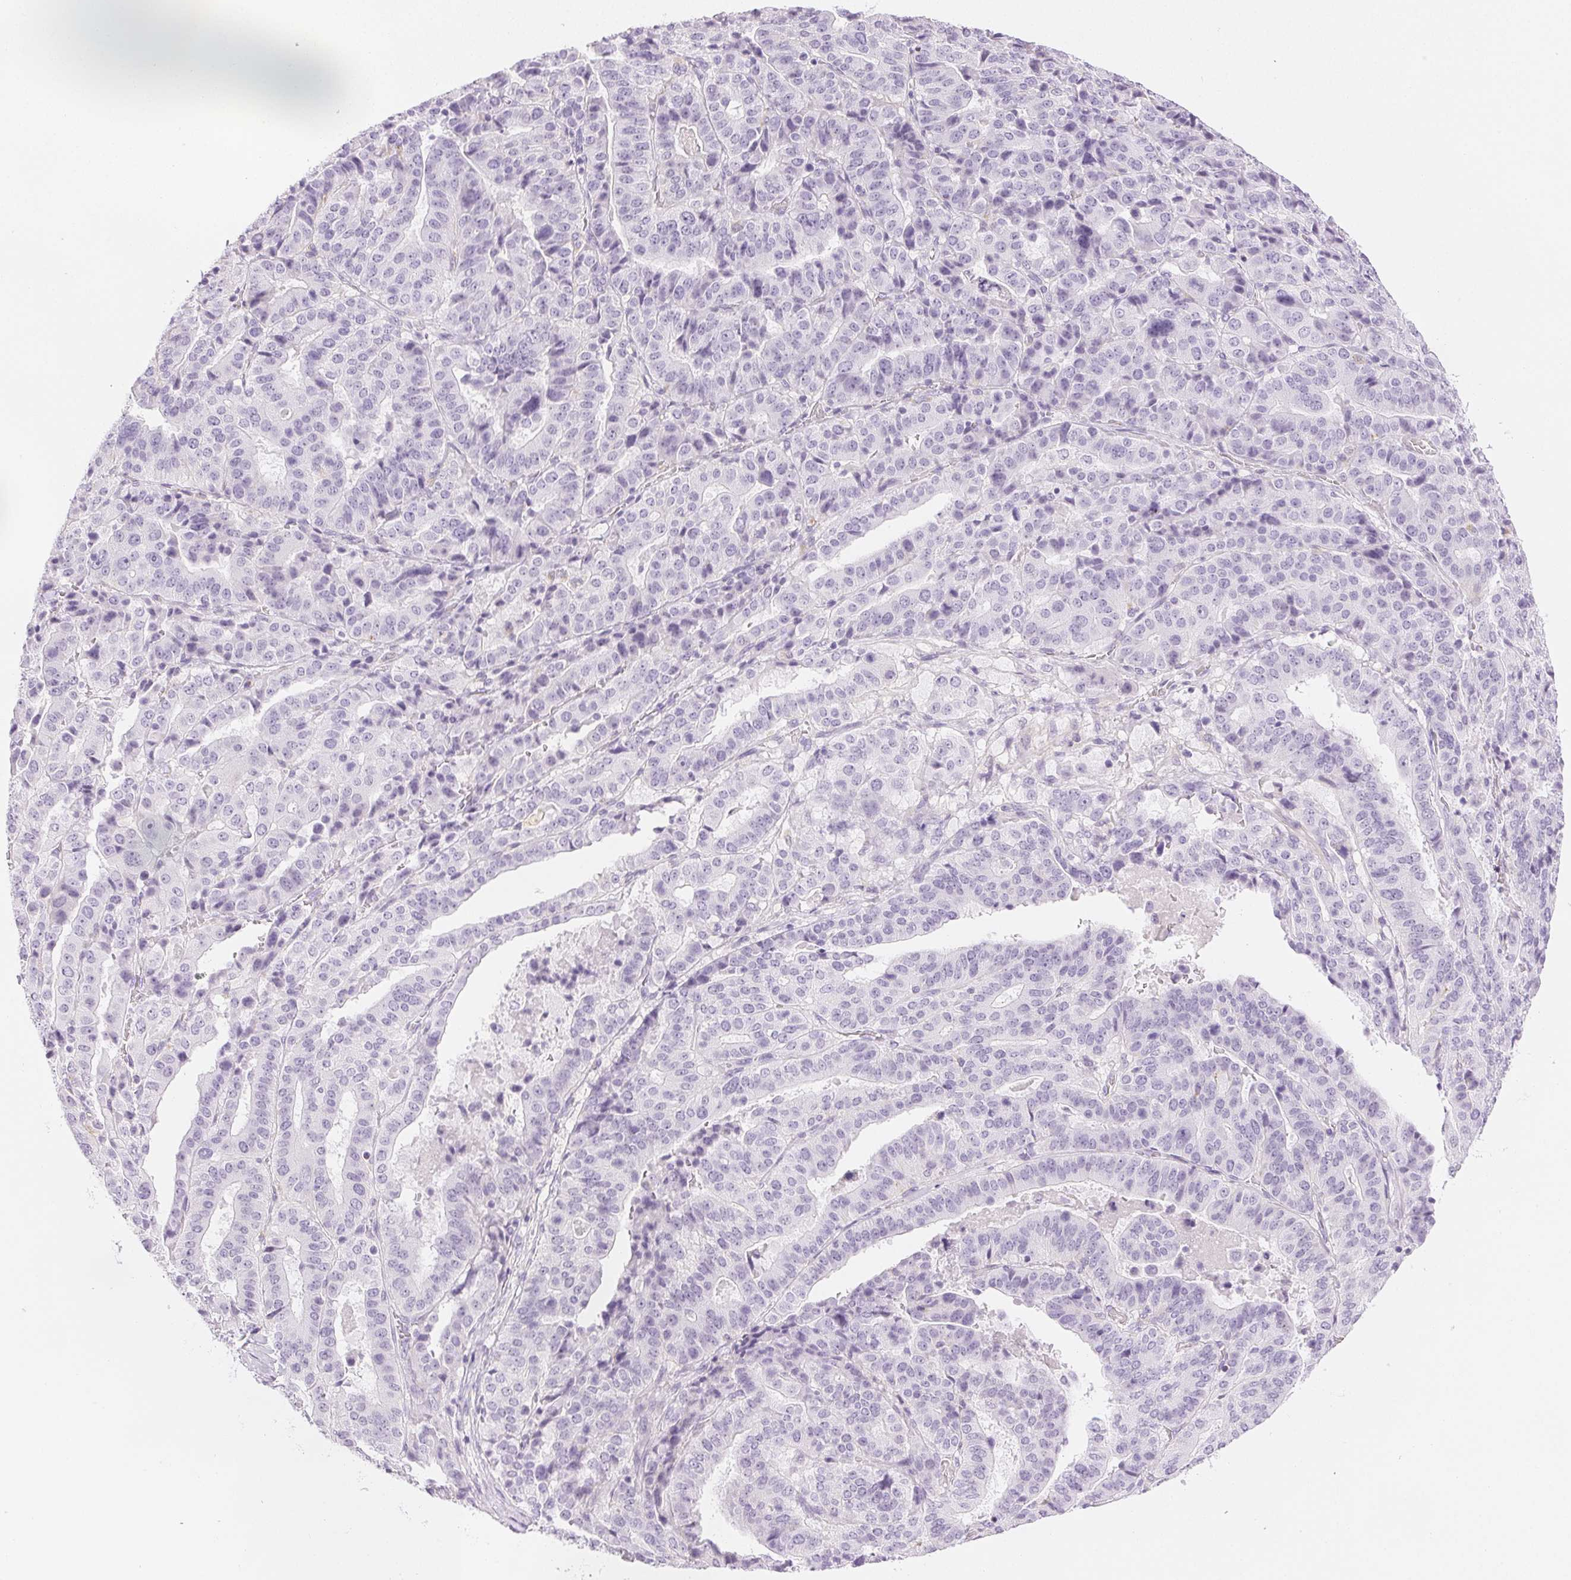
{"staining": {"intensity": "negative", "quantity": "none", "location": "none"}, "tissue": "stomach cancer", "cell_type": "Tumor cells", "image_type": "cancer", "snomed": [{"axis": "morphology", "description": "Adenocarcinoma, NOS"}, {"axis": "topography", "description": "Stomach"}], "caption": "This is a micrograph of IHC staining of stomach adenocarcinoma, which shows no expression in tumor cells.", "gene": "SLC5A2", "patient": {"sex": "male", "age": 48}}